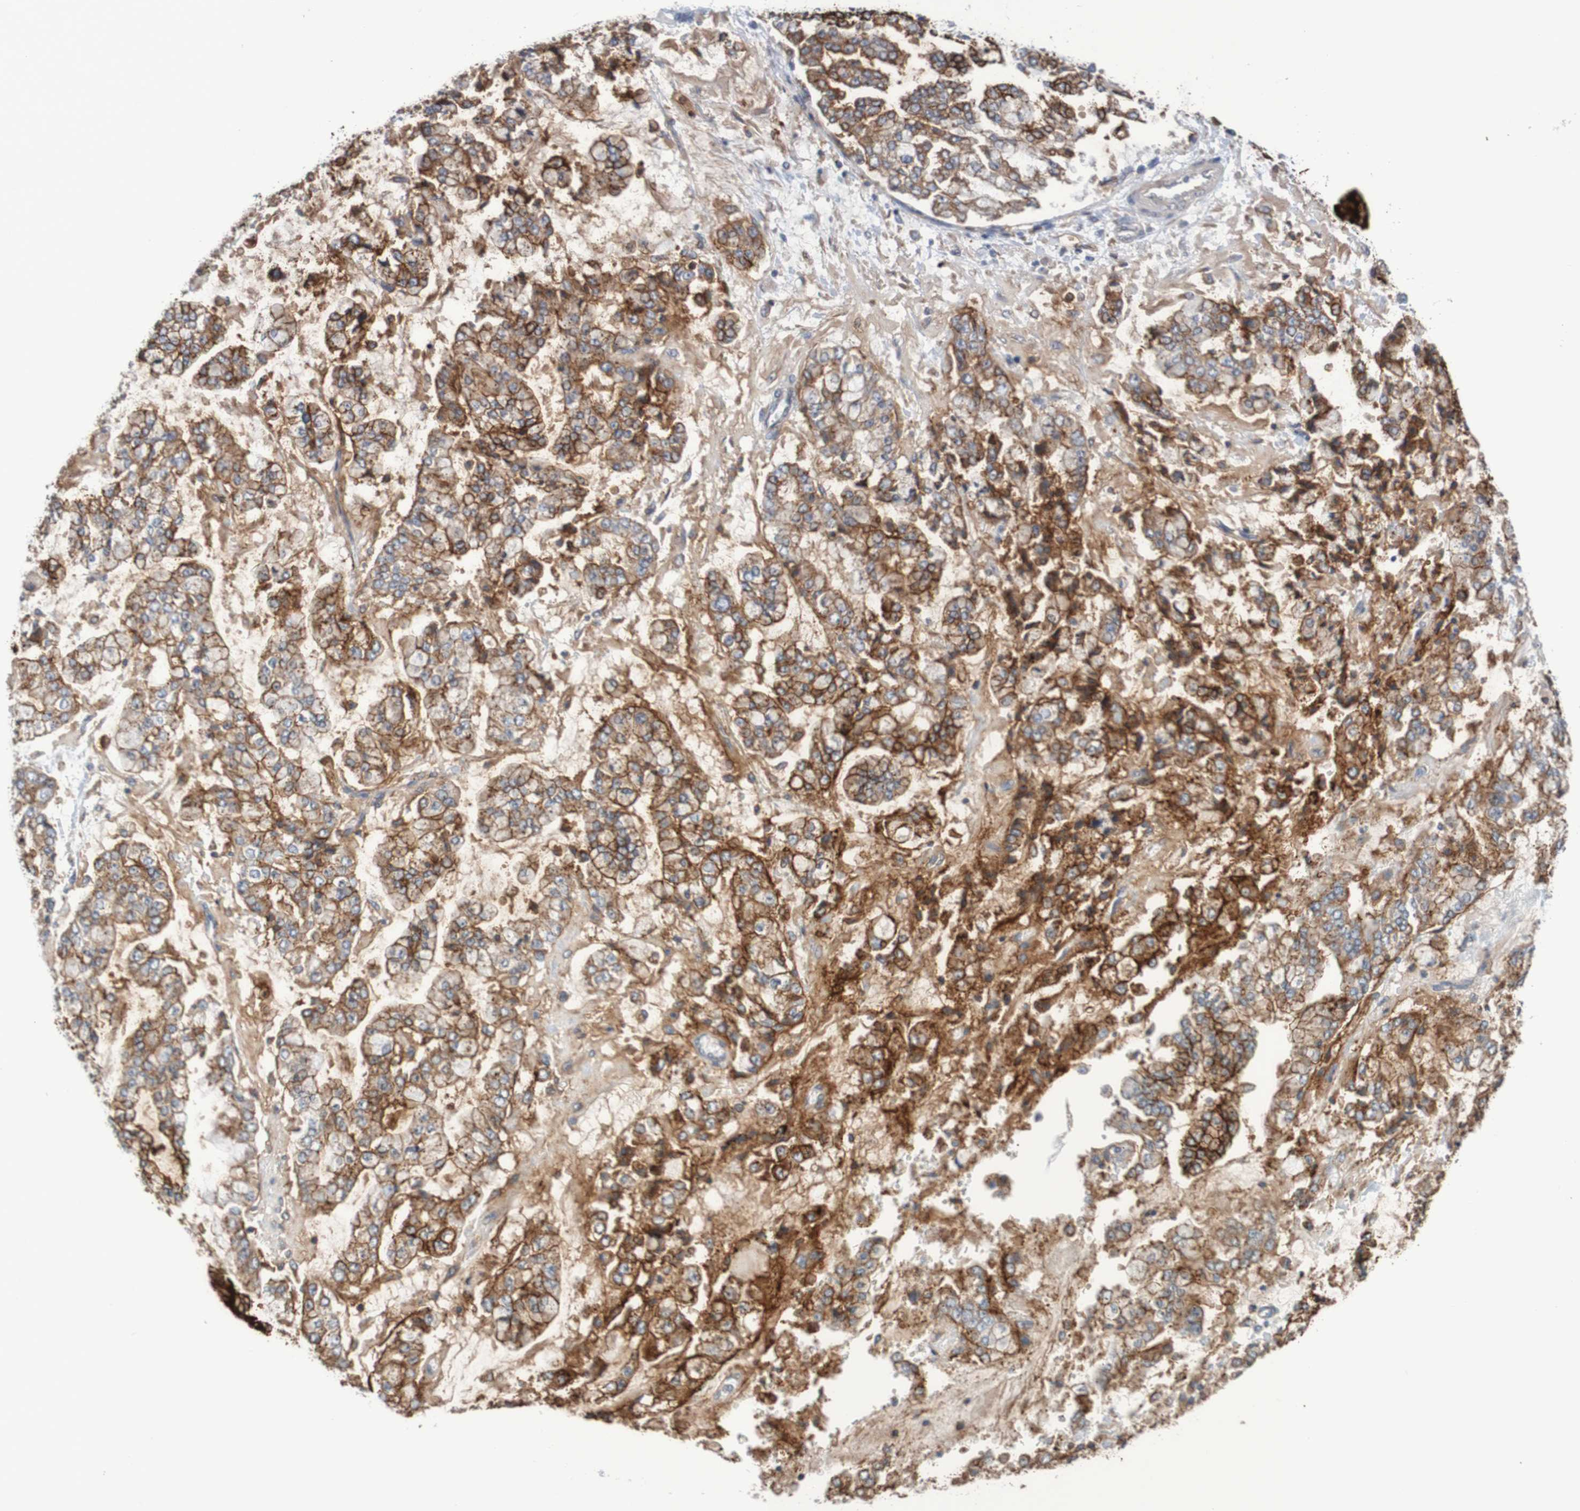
{"staining": {"intensity": "strong", "quantity": ">75%", "location": "cytoplasmic/membranous"}, "tissue": "stomach cancer", "cell_type": "Tumor cells", "image_type": "cancer", "snomed": [{"axis": "morphology", "description": "Adenocarcinoma, NOS"}, {"axis": "topography", "description": "Stomach"}], "caption": "Immunohistochemical staining of adenocarcinoma (stomach) exhibits high levels of strong cytoplasmic/membranous positivity in approximately >75% of tumor cells. (Stains: DAB in brown, nuclei in blue, Microscopy: brightfield microscopy at high magnification).", "gene": "CLDN18", "patient": {"sex": "male", "age": 76}}